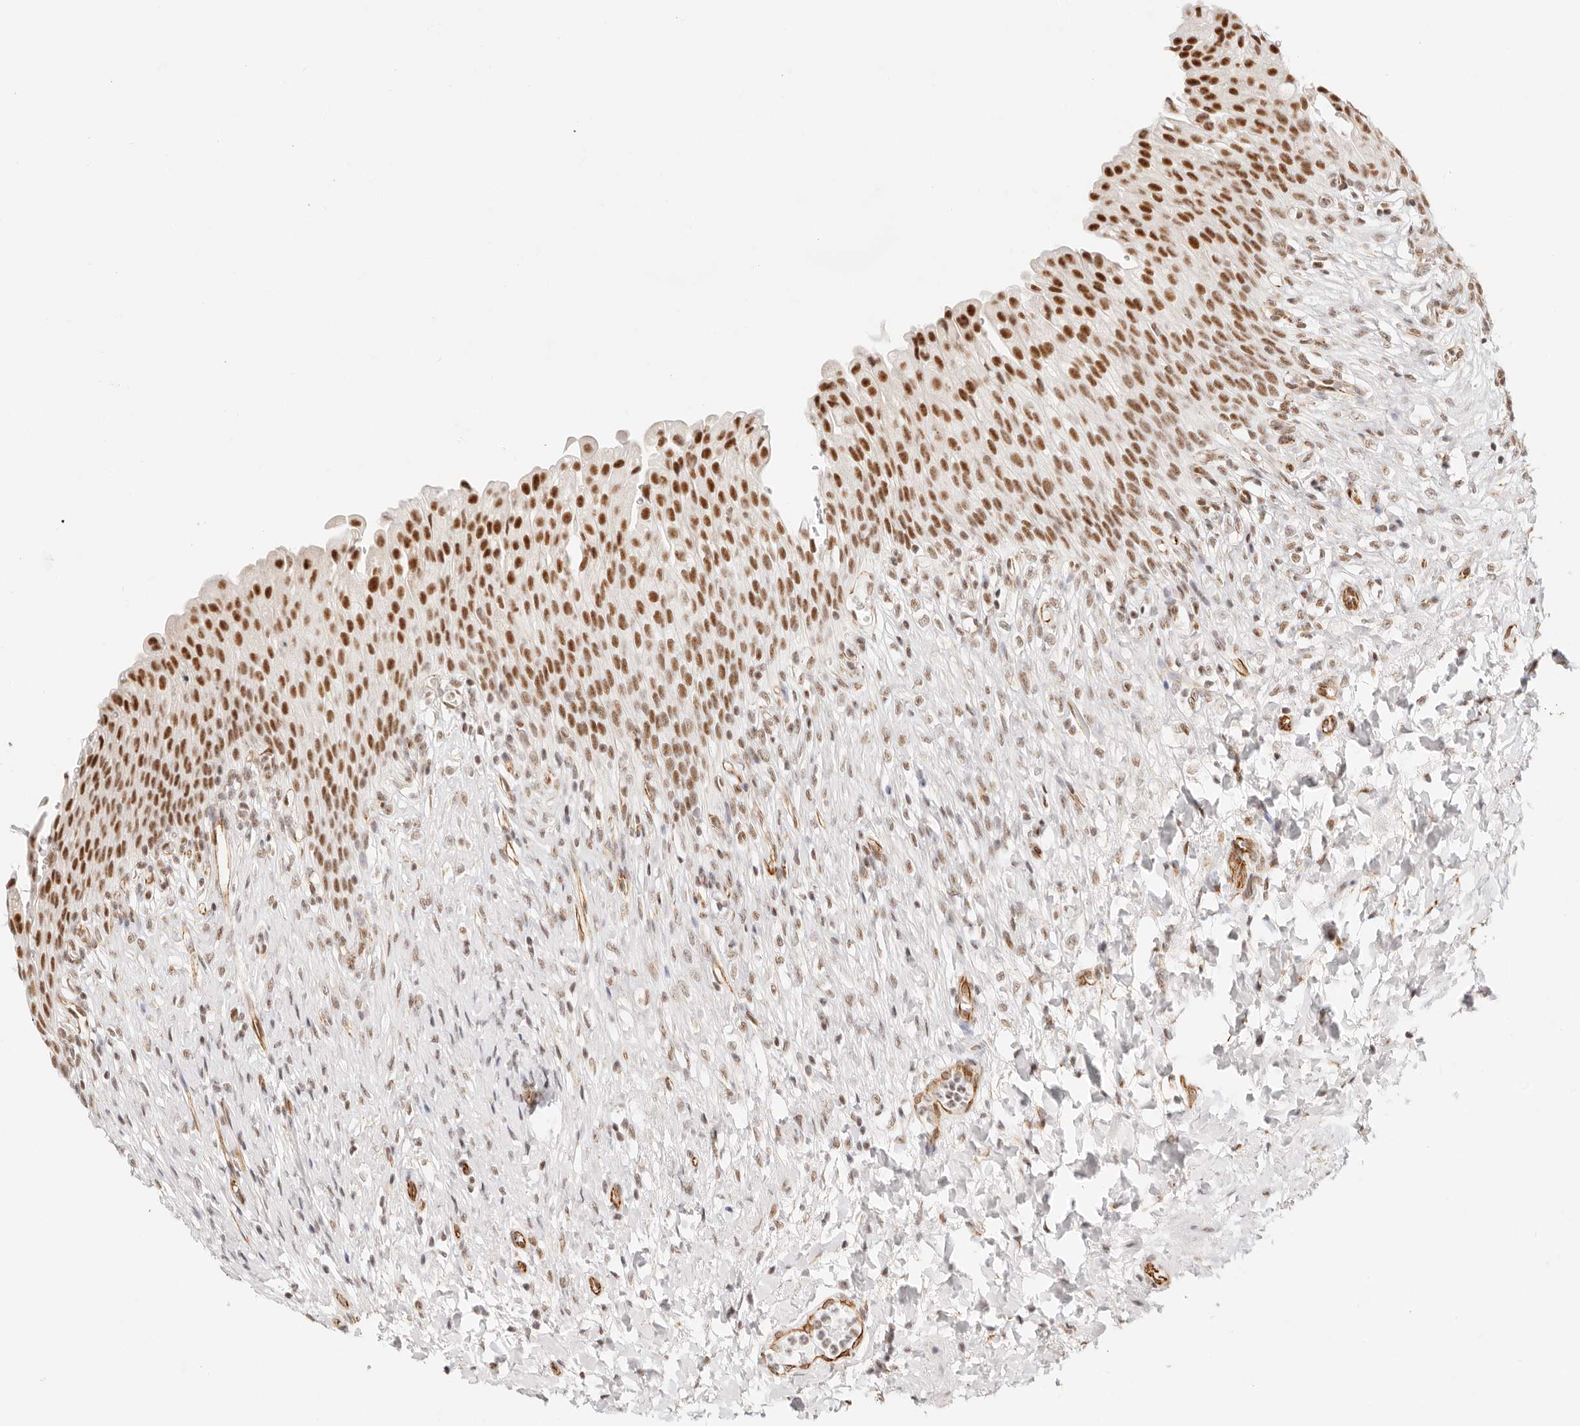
{"staining": {"intensity": "strong", "quantity": ">75%", "location": "nuclear"}, "tissue": "urinary bladder", "cell_type": "Urothelial cells", "image_type": "normal", "snomed": [{"axis": "morphology", "description": "Urothelial carcinoma, High grade"}, {"axis": "topography", "description": "Urinary bladder"}], "caption": "Urinary bladder stained with a brown dye demonstrates strong nuclear positive staining in about >75% of urothelial cells.", "gene": "ZC3H11A", "patient": {"sex": "male", "age": 46}}